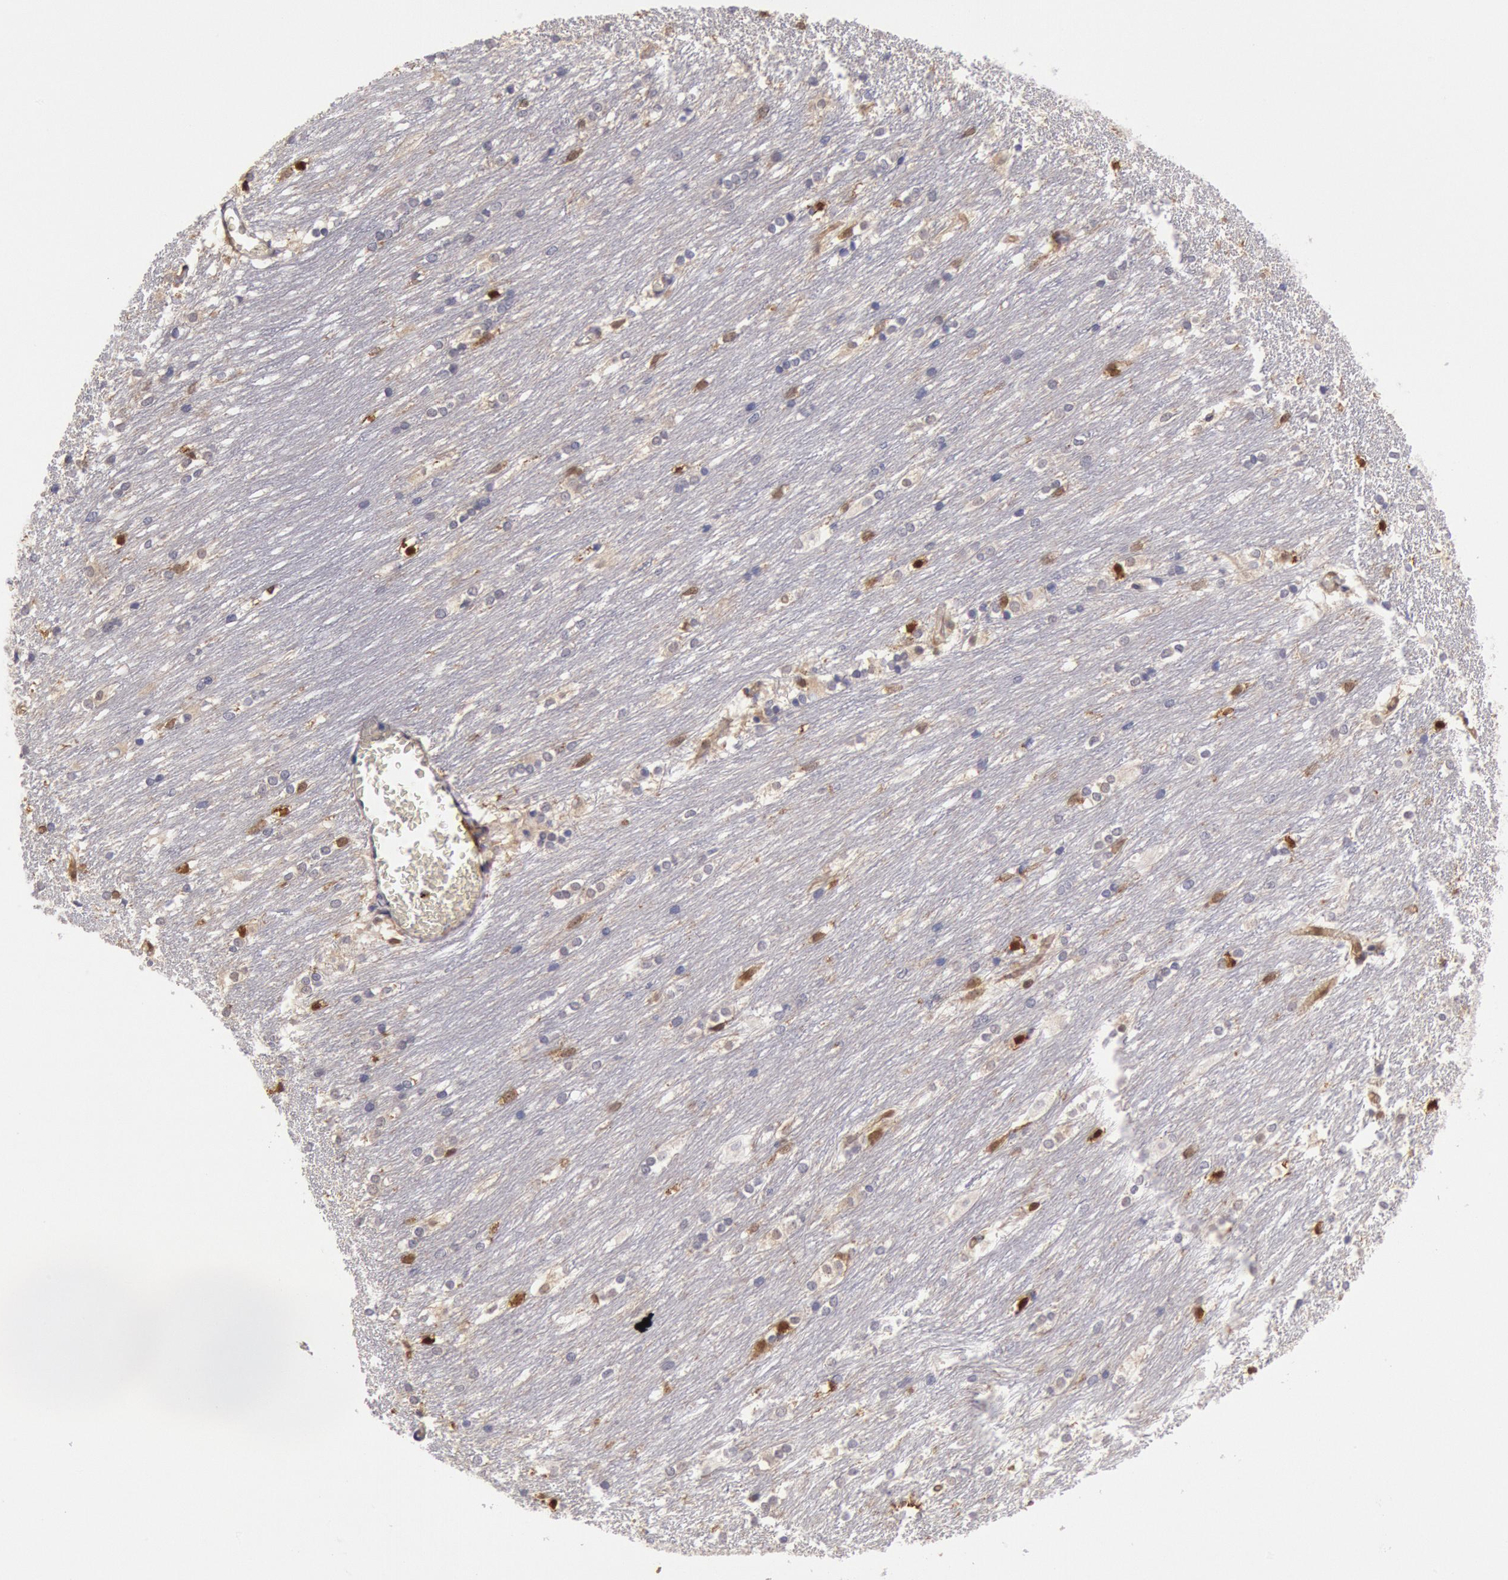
{"staining": {"intensity": "negative", "quantity": "none", "location": "none"}, "tissue": "caudate", "cell_type": "Glial cells", "image_type": "normal", "snomed": [{"axis": "morphology", "description": "Normal tissue, NOS"}, {"axis": "topography", "description": "Lateral ventricle wall"}], "caption": "Immunohistochemistry (IHC) image of normal caudate stained for a protein (brown), which reveals no staining in glial cells.", "gene": "CCDC50", "patient": {"sex": "female", "age": 19}}